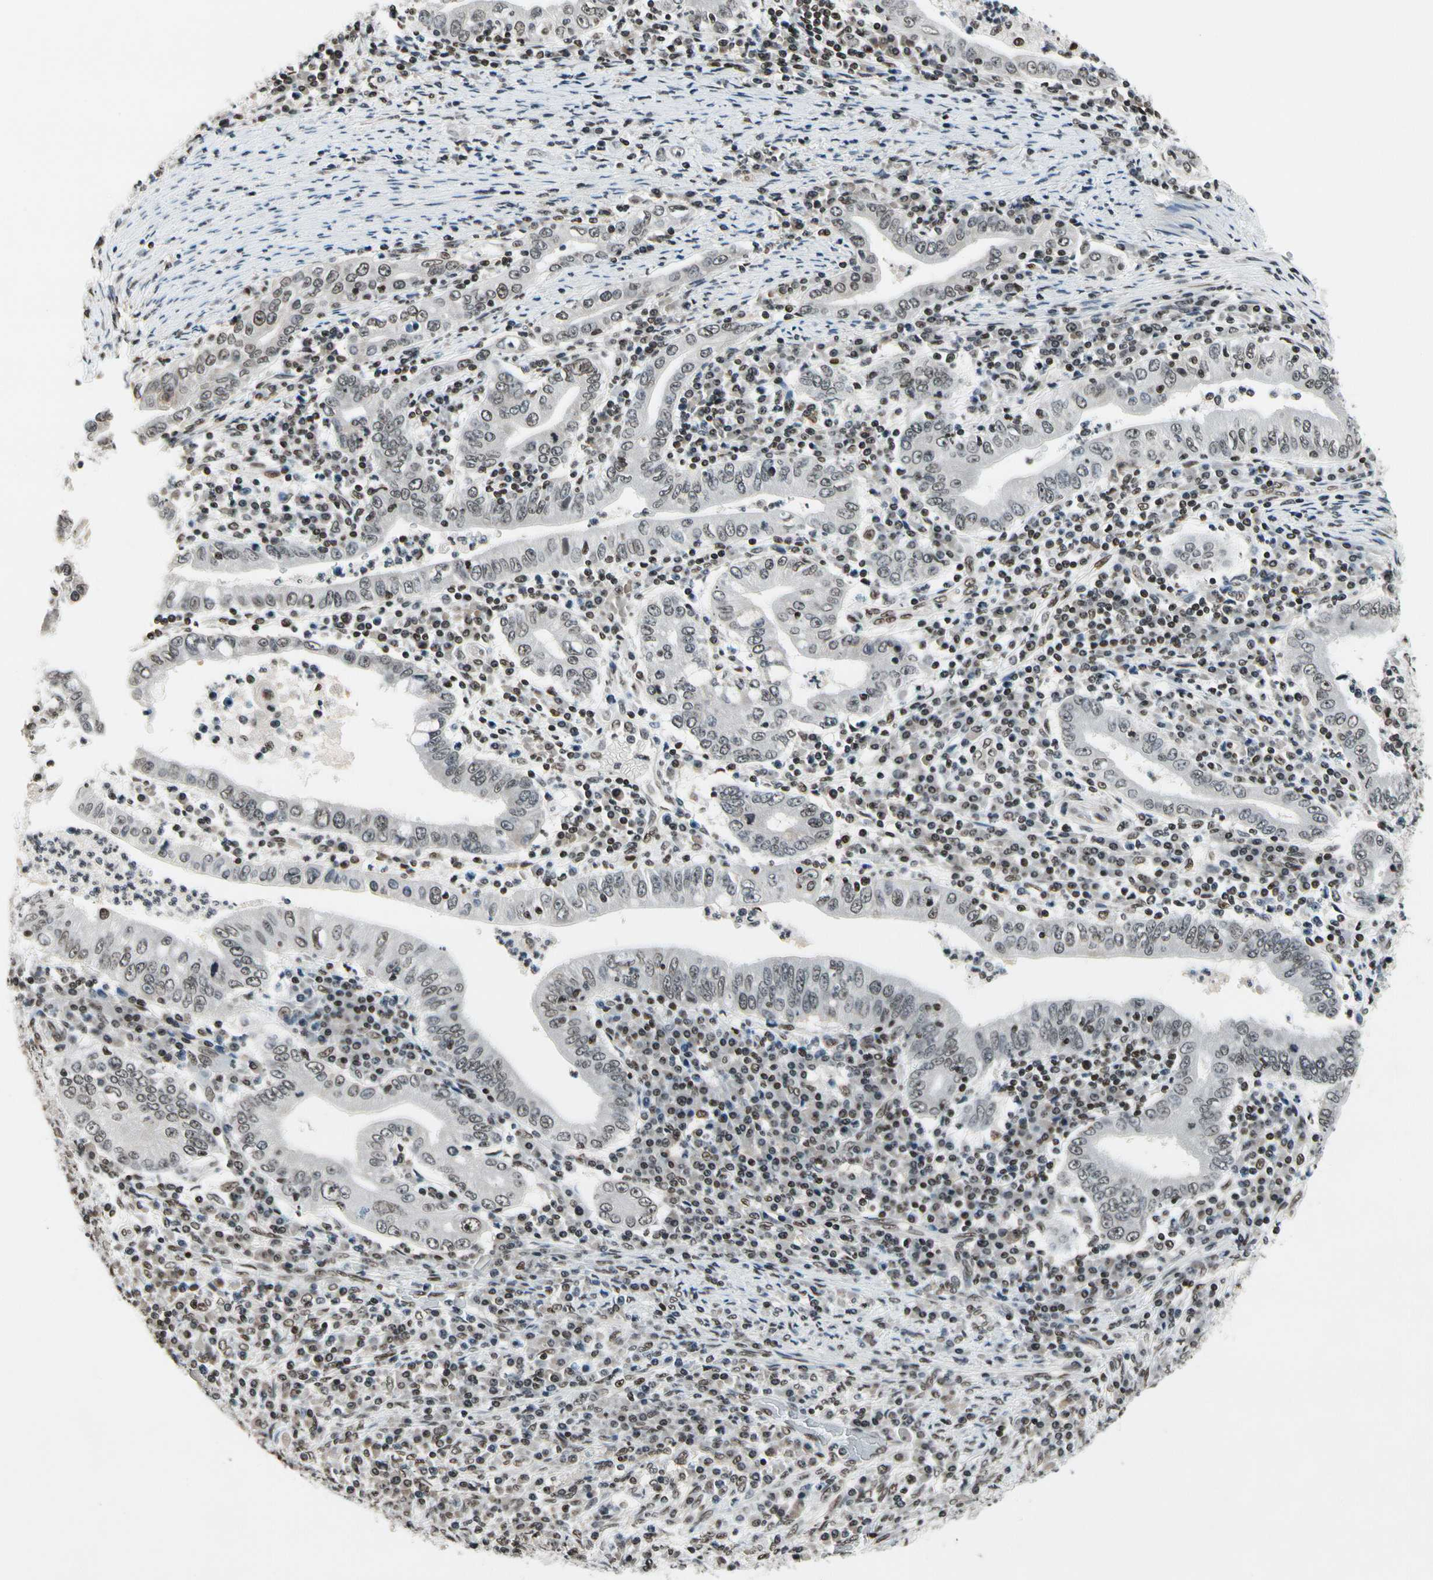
{"staining": {"intensity": "weak", "quantity": "25%-75%", "location": "nuclear"}, "tissue": "stomach cancer", "cell_type": "Tumor cells", "image_type": "cancer", "snomed": [{"axis": "morphology", "description": "Normal tissue, NOS"}, {"axis": "morphology", "description": "Adenocarcinoma, NOS"}, {"axis": "topography", "description": "Esophagus"}, {"axis": "topography", "description": "Stomach, upper"}, {"axis": "topography", "description": "Peripheral nerve tissue"}], "caption": "Human stomach cancer stained for a protein (brown) reveals weak nuclear positive staining in about 25%-75% of tumor cells.", "gene": "RECQL", "patient": {"sex": "male", "age": 62}}